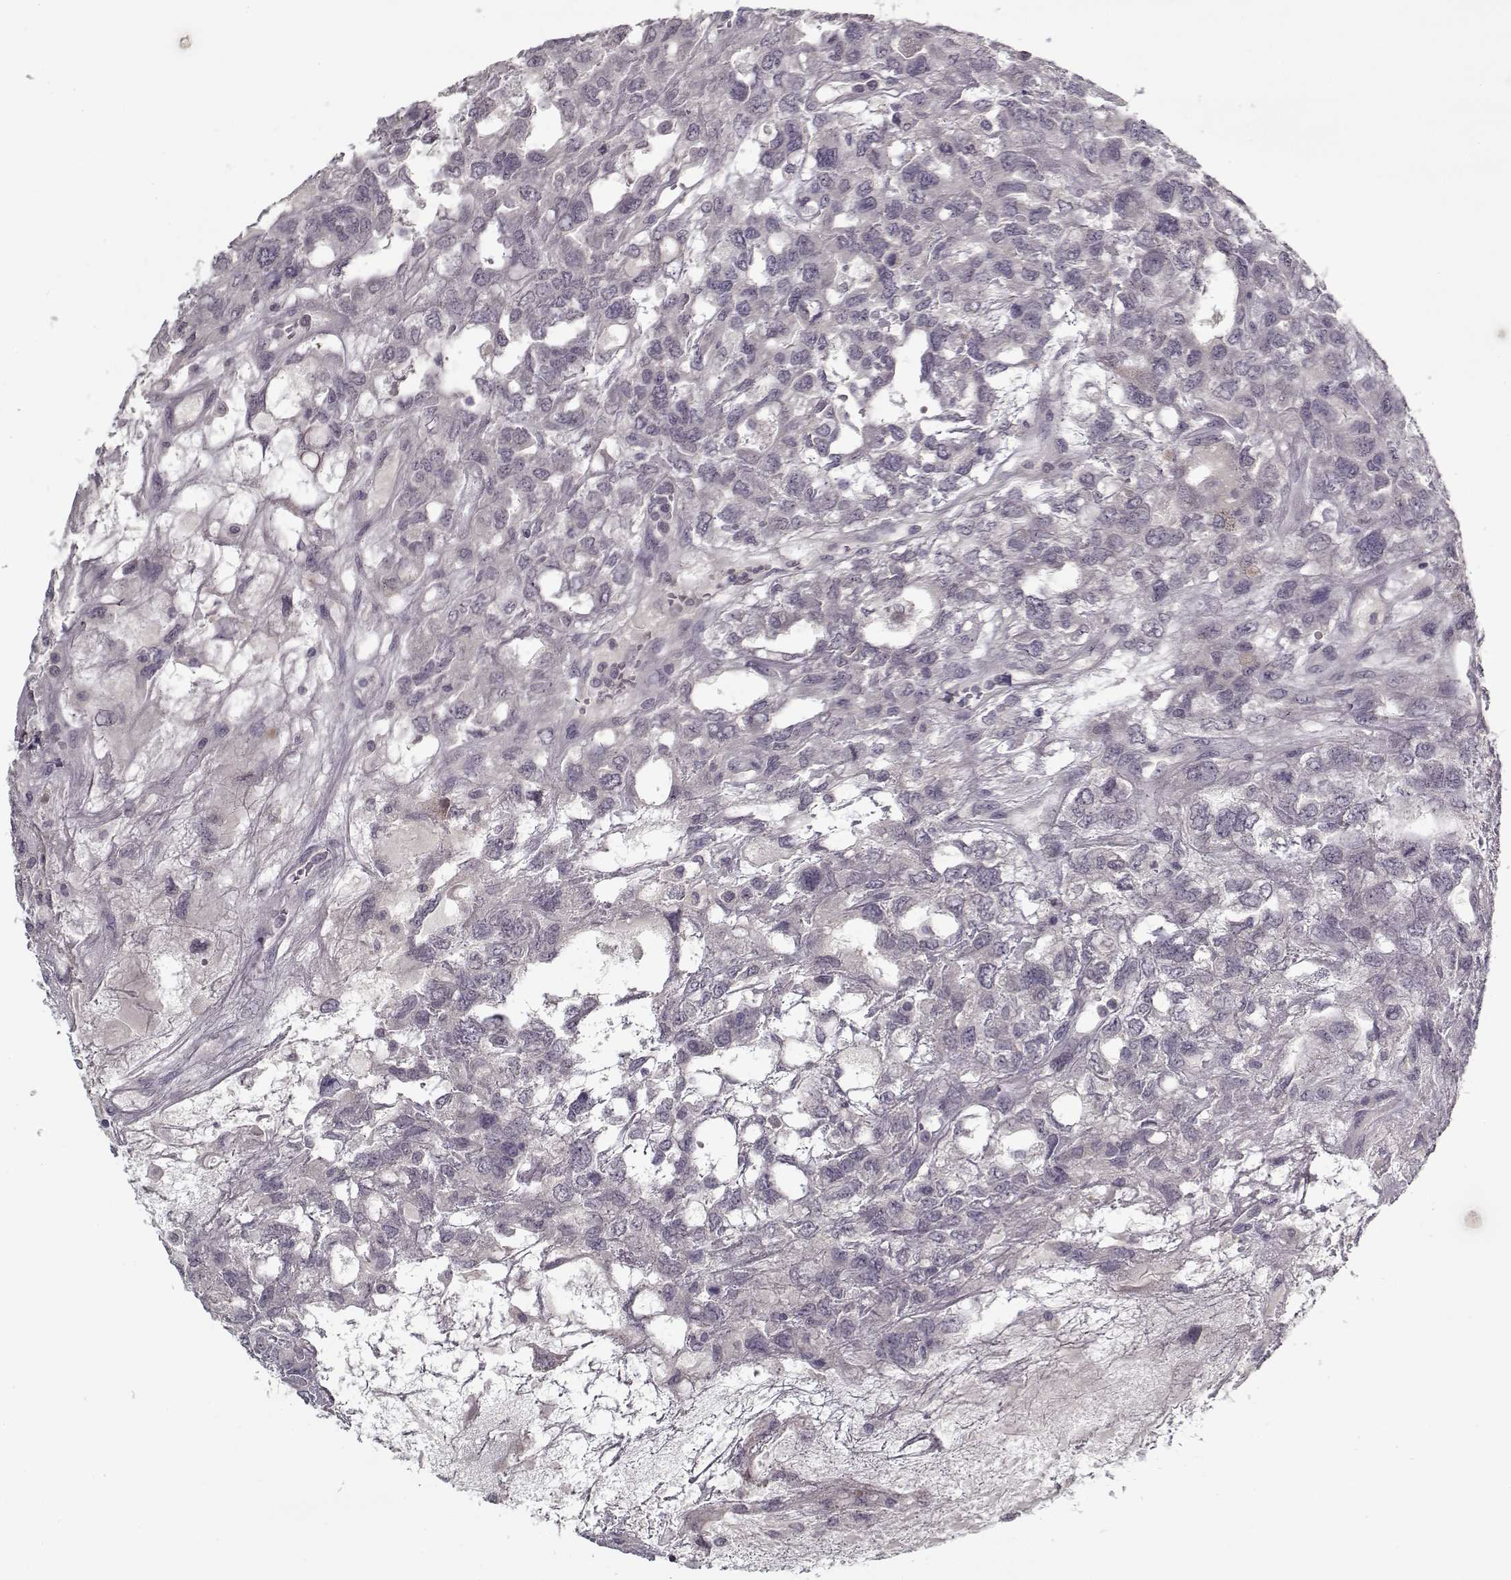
{"staining": {"intensity": "negative", "quantity": "none", "location": "none"}, "tissue": "testis cancer", "cell_type": "Tumor cells", "image_type": "cancer", "snomed": [{"axis": "morphology", "description": "Seminoma, NOS"}, {"axis": "topography", "description": "Testis"}], "caption": "Tumor cells show no significant protein expression in seminoma (testis).", "gene": "LAMA2", "patient": {"sex": "male", "age": 52}}